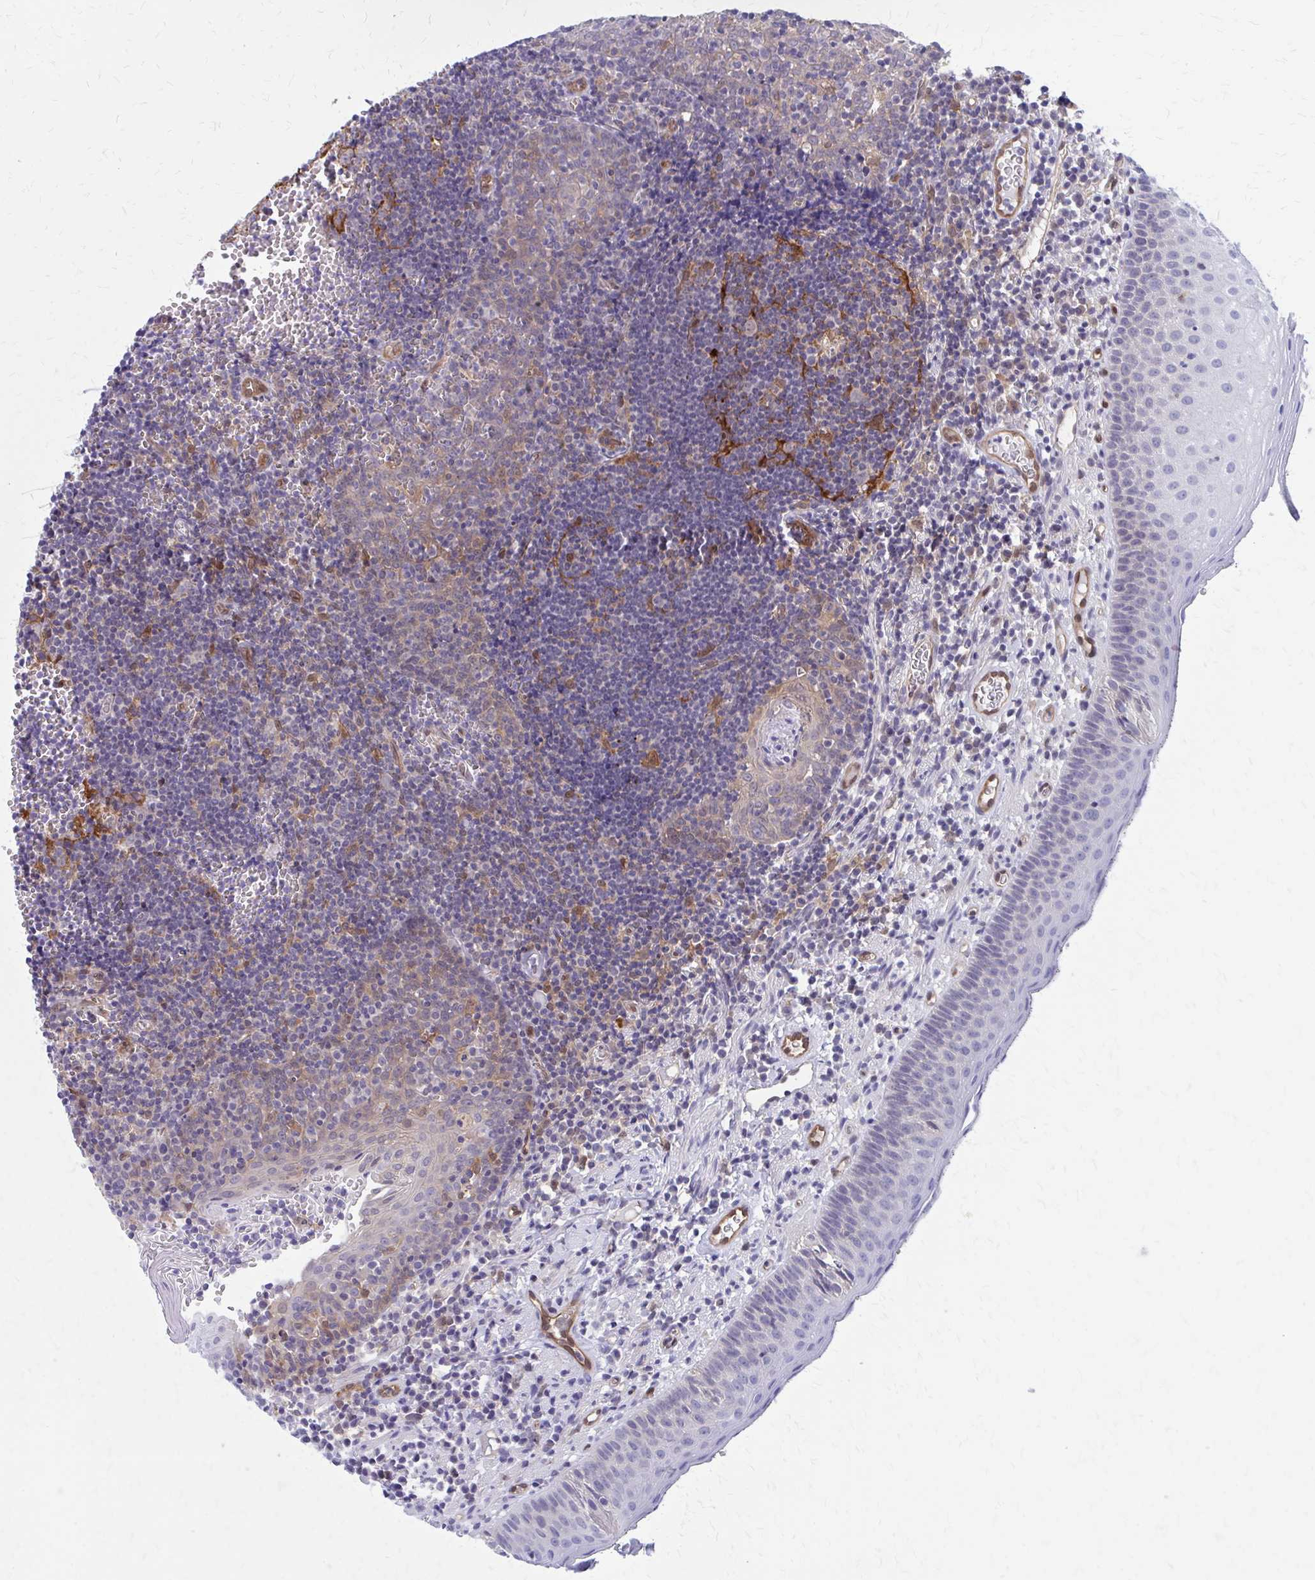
{"staining": {"intensity": "negative", "quantity": "none", "location": "none"}, "tissue": "oral mucosa", "cell_type": "Squamous epithelial cells", "image_type": "normal", "snomed": [{"axis": "morphology", "description": "Normal tissue, NOS"}, {"axis": "morphology", "description": "Squamous cell carcinoma, NOS"}, {"axis": "topography", "description": "Oral tissue"}, {"axis": "topography", "description": "Head-Neck"}], "caption": "High power microscopy photomicrograph of an IHC histopathology image of normal oral mucosa, revealing no significant positivity in squamous epithelial cells.", "gene": "CLIC2", "patient": {"sex": "male", "age": 58}}